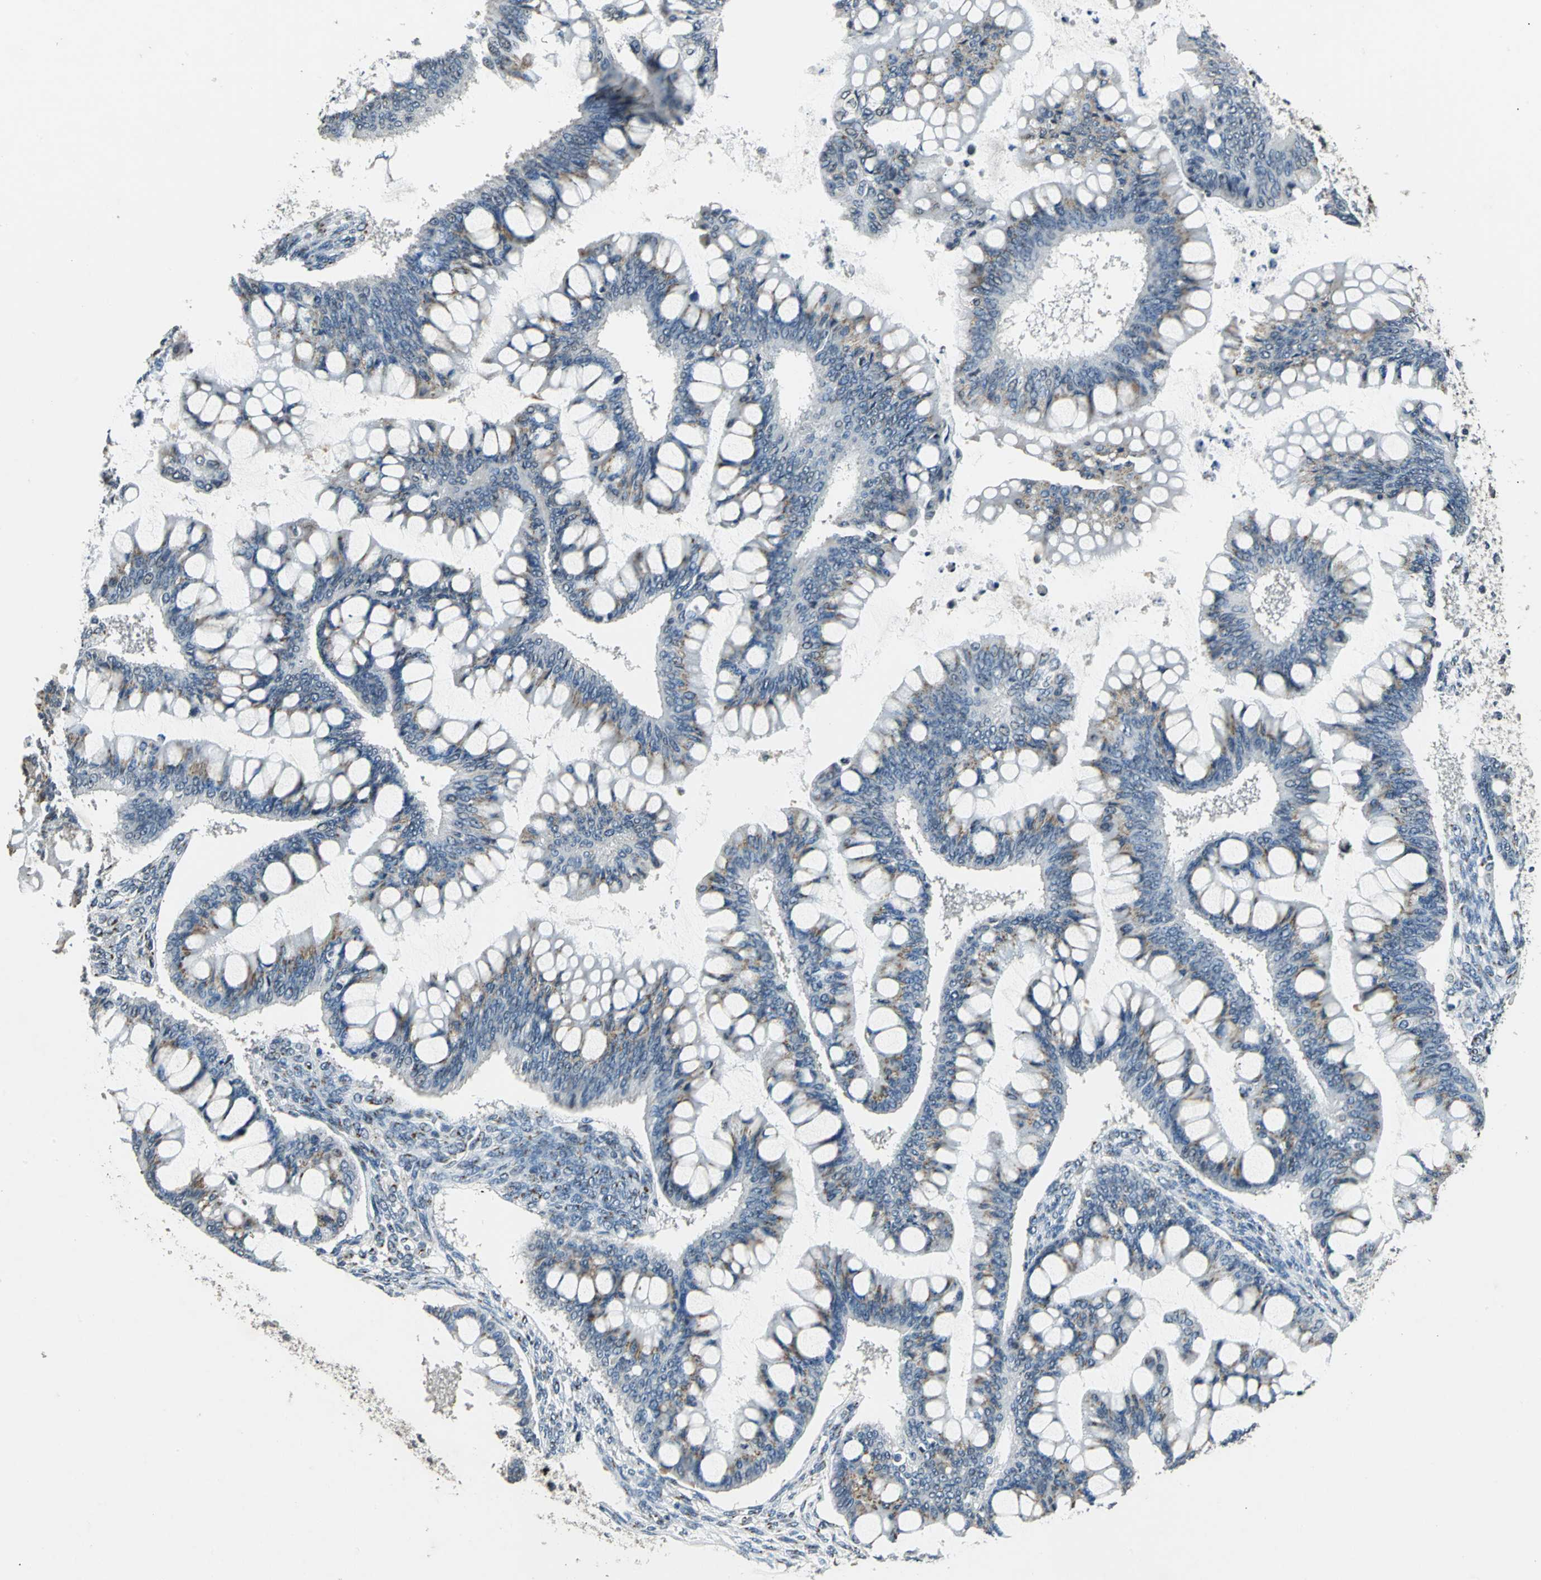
{"staining": {"intensity": "weak", "quantity": "25%-75%", "location": "cytoplasmic/membranous"}, "tissue": "ovarian cancer", "cell_type": "Tumor cells", "image_type": "cancer", "snomed": [{"axis": "morphology", "description": "Cystadenocarcinoma, mucinous, NOS"}, {"axis": "topography", "description": "Ovary"}], "caption": "Immunohistochemistry of human ovarian mucinous cystadenocarcinoma reveals low levels of weak cytoplasmic/membranous expression in about 25%-75% of tumor cells.", "gene": "TMEM115", "patient": {"sex": "female", "age": 73}}